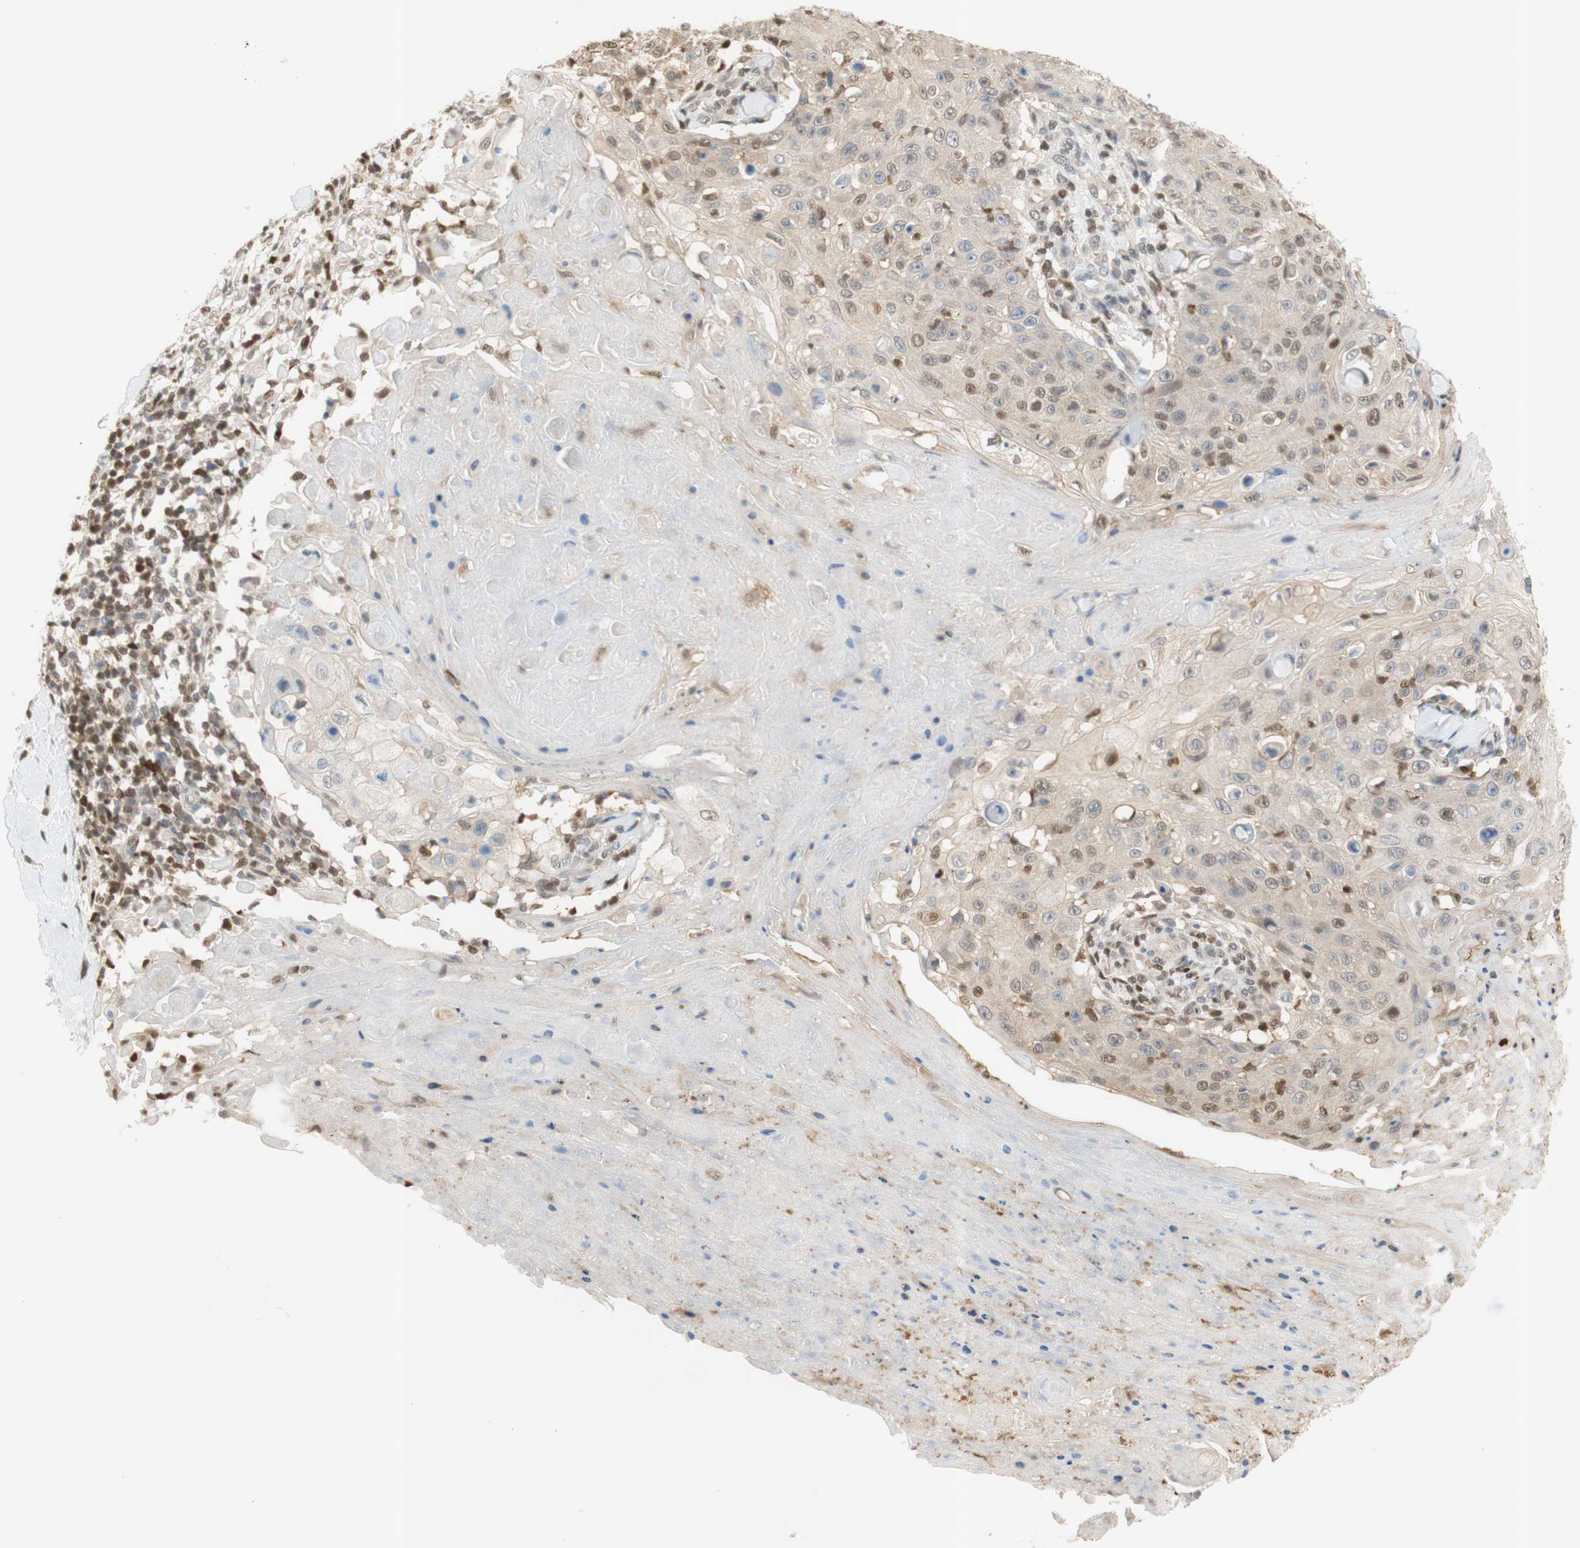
{"staining": {"intensity": "weak", "quantity": ">75%", "location": "cytoplasmic/membranous,nuclear"}, "tissue": "skin cancer", "cell_type": "Tumor cells", "image_type": "cancer", "snomed": [{"axis": "morphology", "description": "Squamous cell carcinoma, NOS"}, {"axis": "topography", "description": "Skin"}], "caption": "Immunohistochemistry (DAB) staining of human squamous cell carcinoma (skin) shows weak cytoplasmic/membranous and nuclear protein expression in approximately >75% of tumor cells.", "gene": "NAP1L4", "patient": {"sex": "male", "age": 86}}